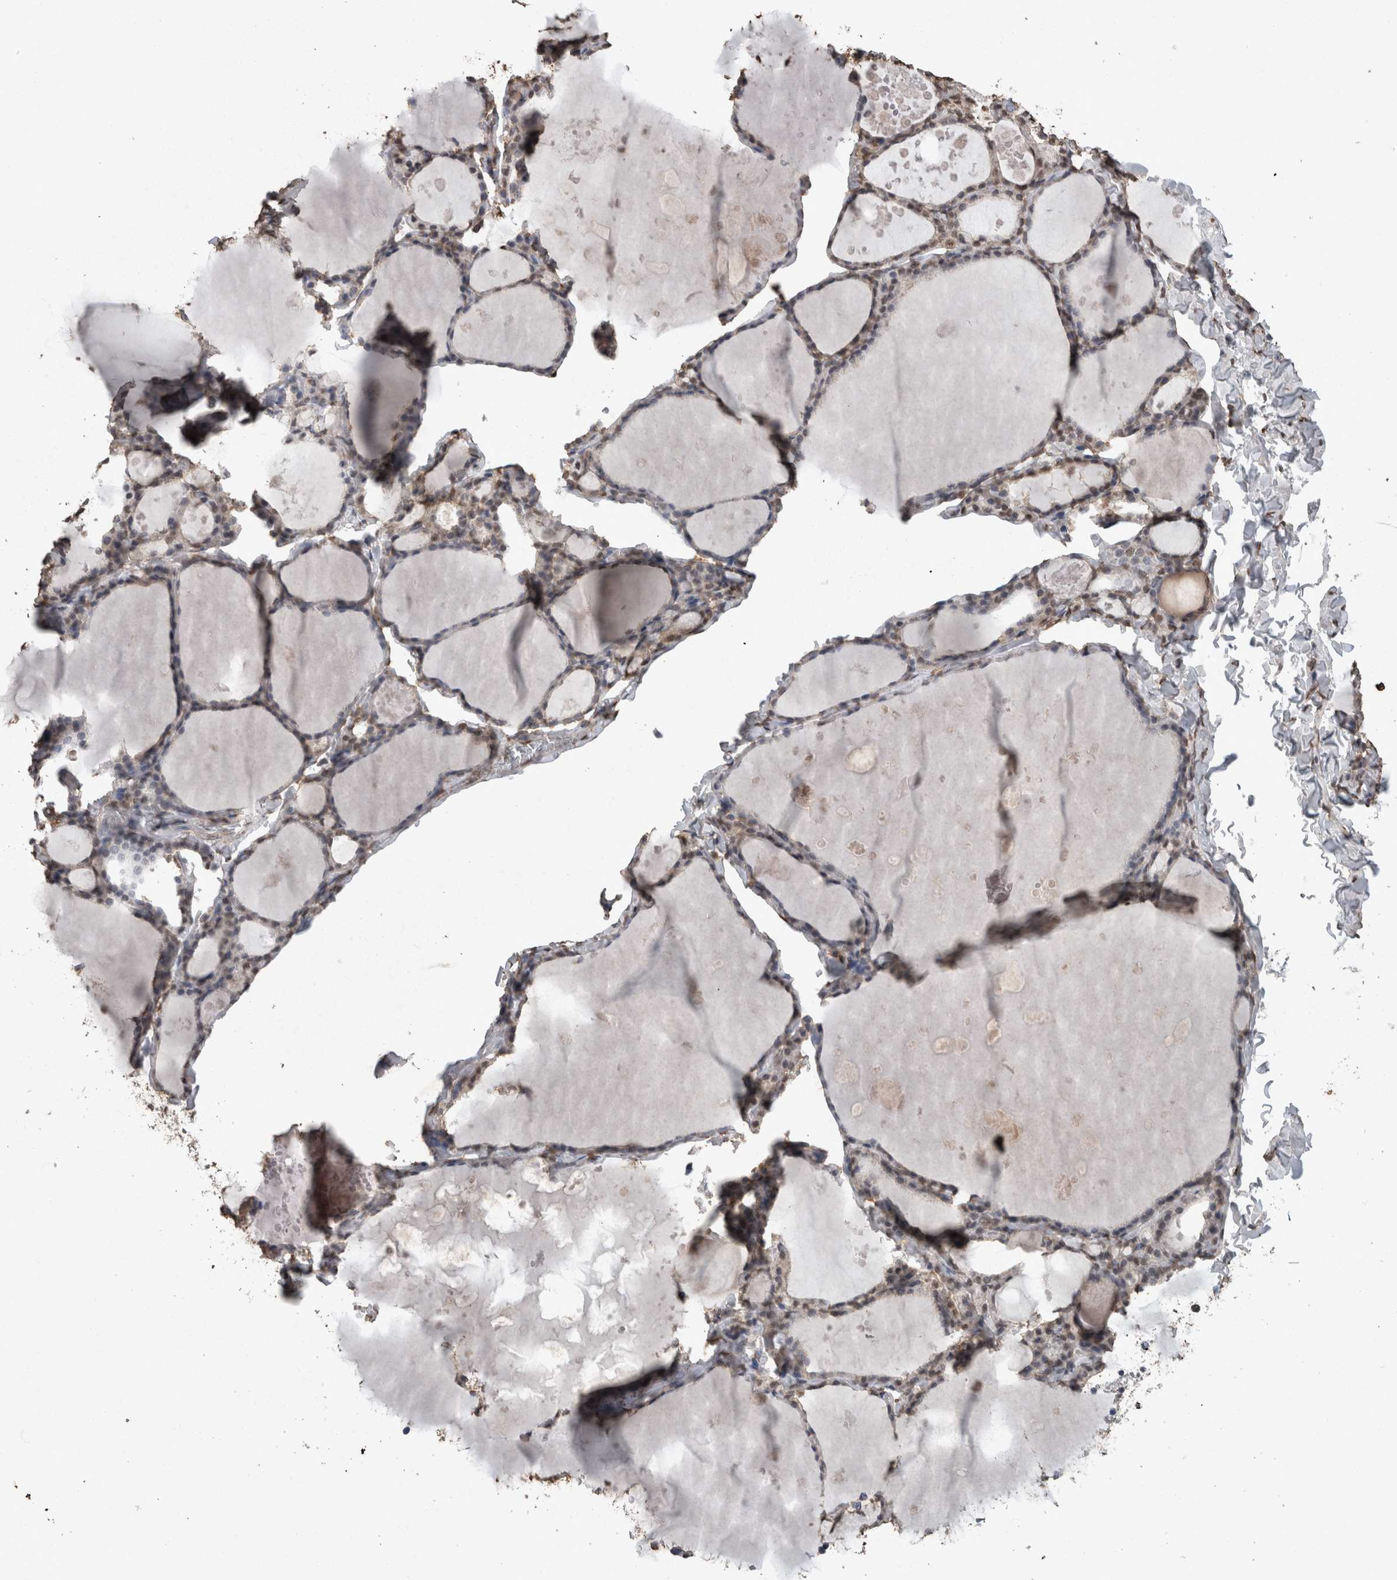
{"staining": {"intensity": "weak", "quantity": "25%-75%", "location": "nuclear"}, "tissue": "thyroid gland", "cell_type": "Glandular cells", "image_type": "normal", "snomed": [{"axis": "morphology", "description": "Normal tissue, NOS"}, {"axis": "topography", "description": "Thyroid gland"}], "caption": "Glandular cells display weak nuclear staining in about 25%-75% of cells in normal thyroid gland.", "gene": "SMAD7", "patient": {"sex": "male", "age": 56}}